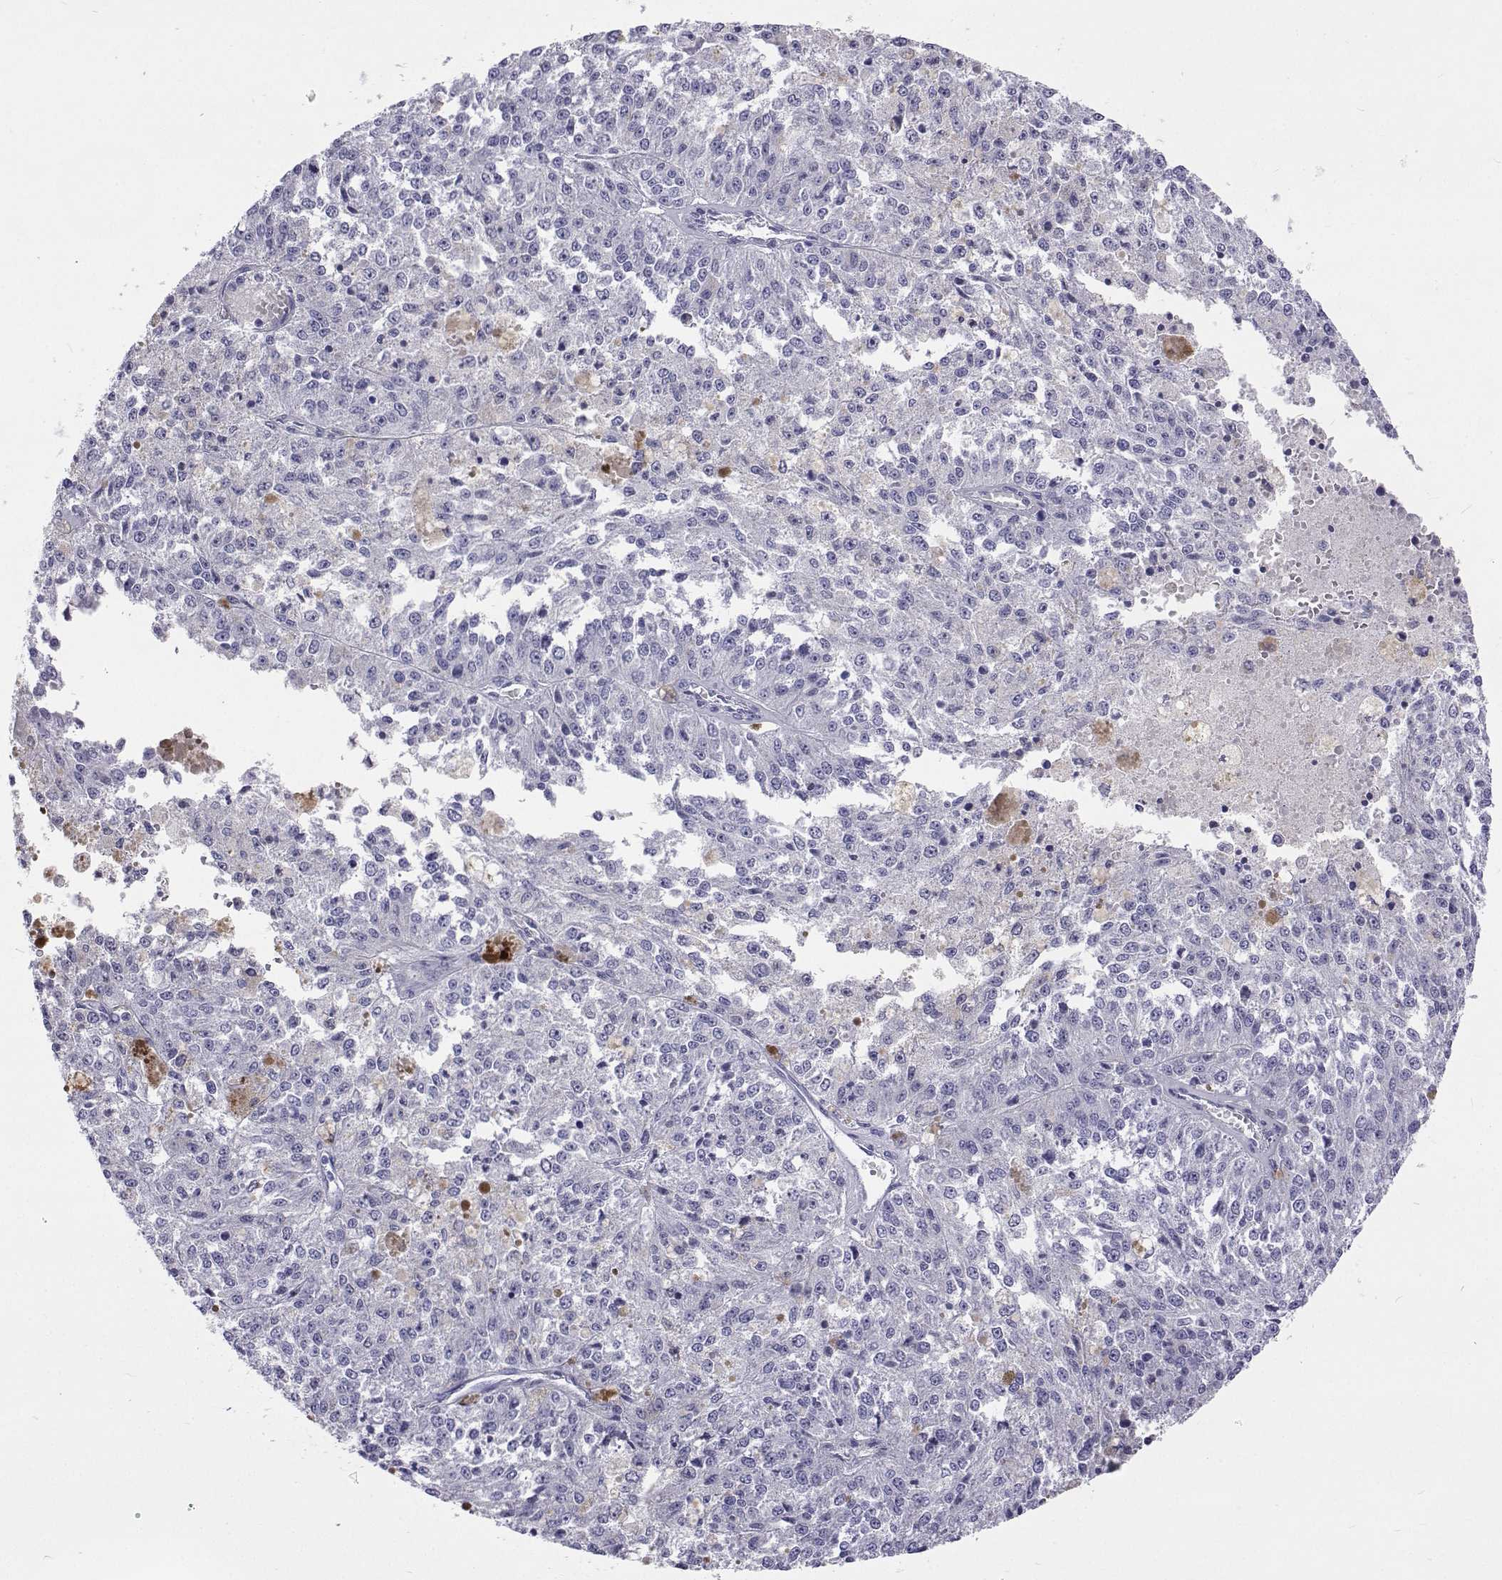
{"staining": {"intensity": "negative", "quantity": "none", "location": "none"}, "tissue": "melanoma", "cell_type": "Tumor cells", "image_type": "cancer", "snomed": [{"axis": "morphology", "description": "Malignant melanoma, Metastatic site"}, {"axis": "topography", "description": "Lymph node"}], "caption": "Immunohistochemistry (IHC) micrograph of human malignant melanoma (metastatic site) stained for a protein (brown), which reveals no staining in tumor cells.", "gene": "UMODL1", "patient": {"sex": "female", "age": 64}}